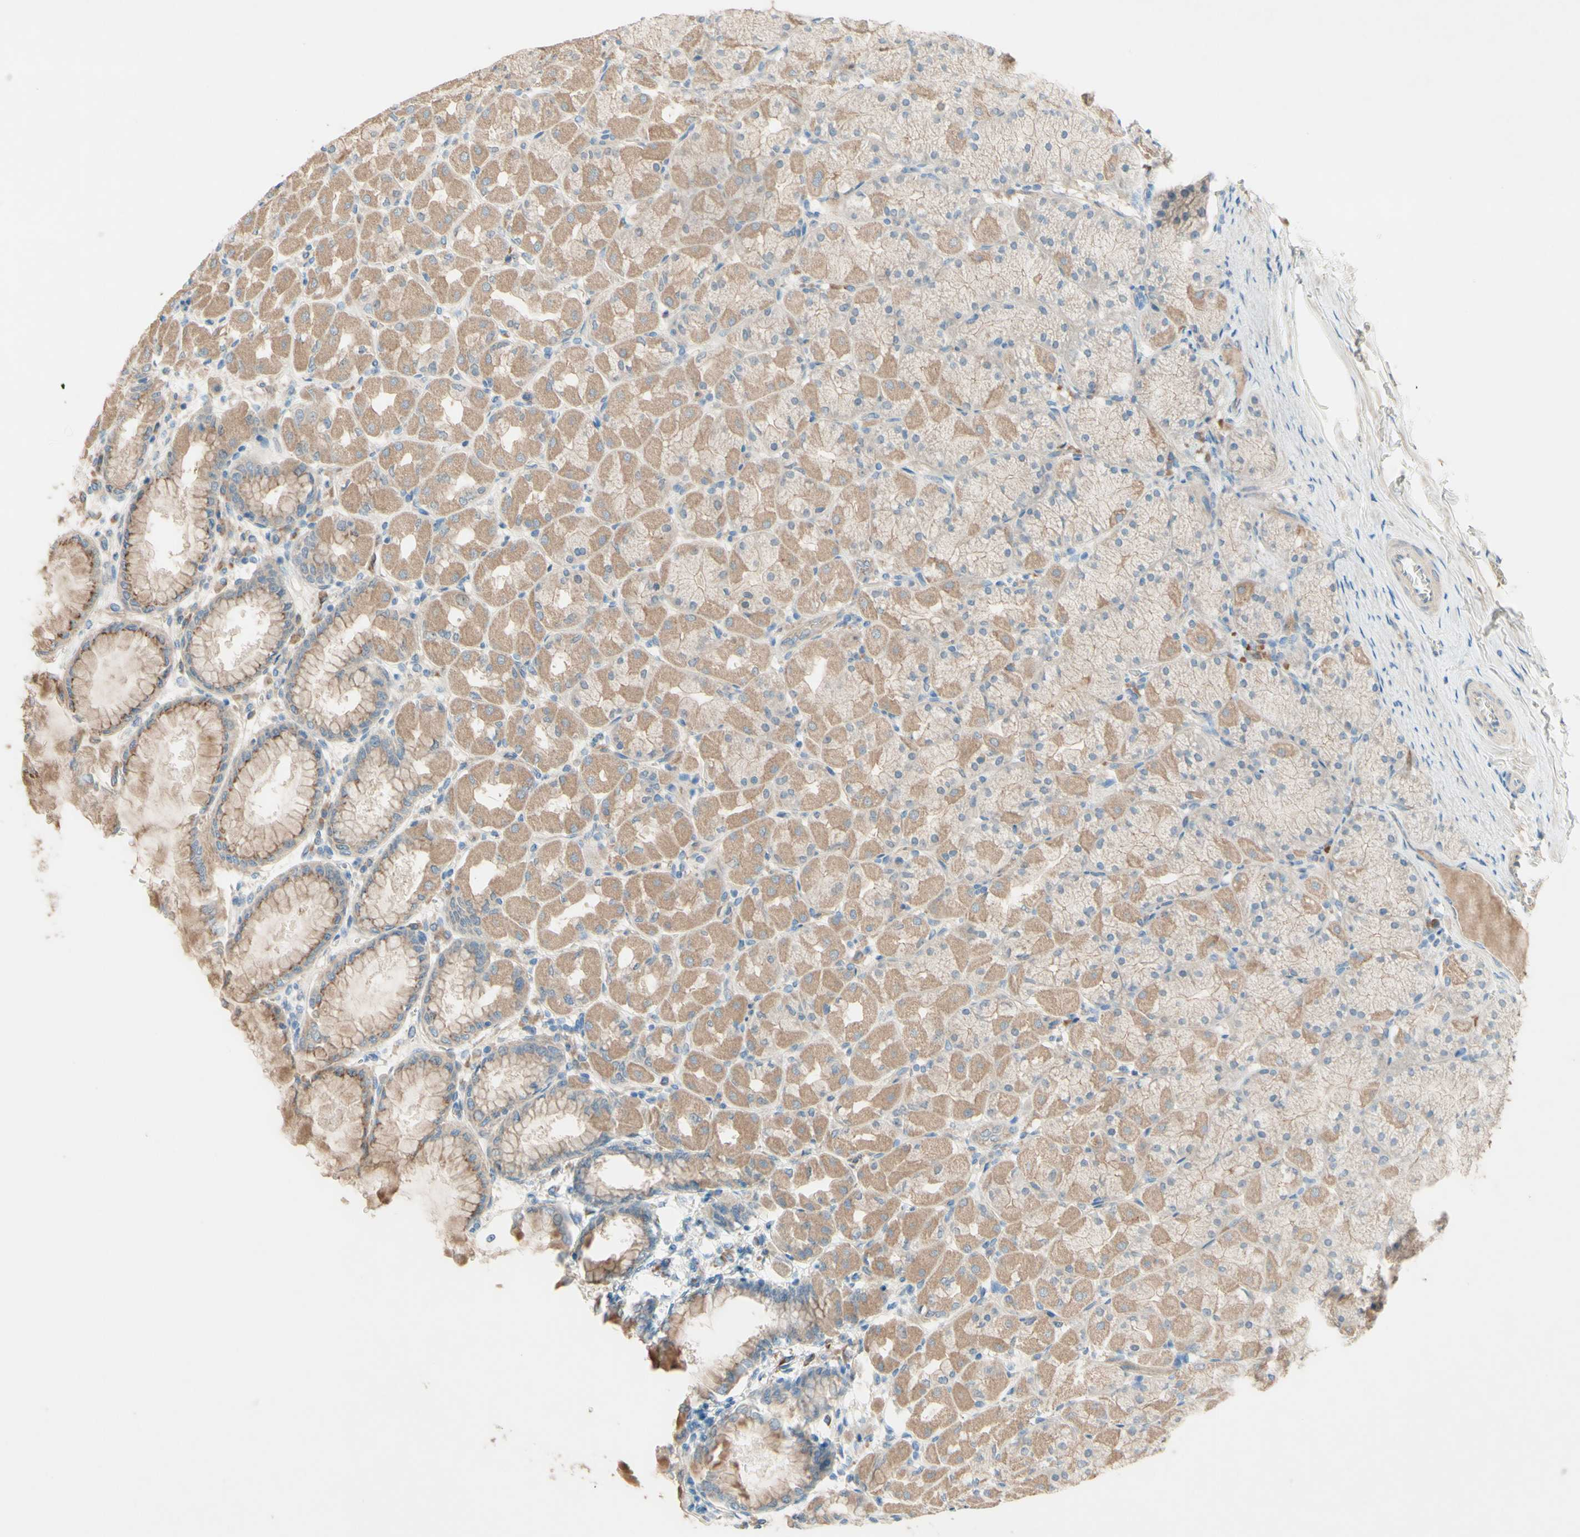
{"staining": {"intensity": "moderate", "quantity": ">75%", "location": "cytoplasmic/membranous"}, "tissue": "stomach", "cell_type": "Glandular cells", "image_type": "normal", "snomed": [{"axis": "morphology", "description": "Normal tissue, NOS"}, {"axis": "topography", "description": "Stomach, upper"}], "caption": "Human stomach stained with a brown dye shows moderate cytoplasmic/membranous positive staining in about >75% of glandular cells.", "gene": "IL2", "patient": {"sex": "female", "age": 56}}